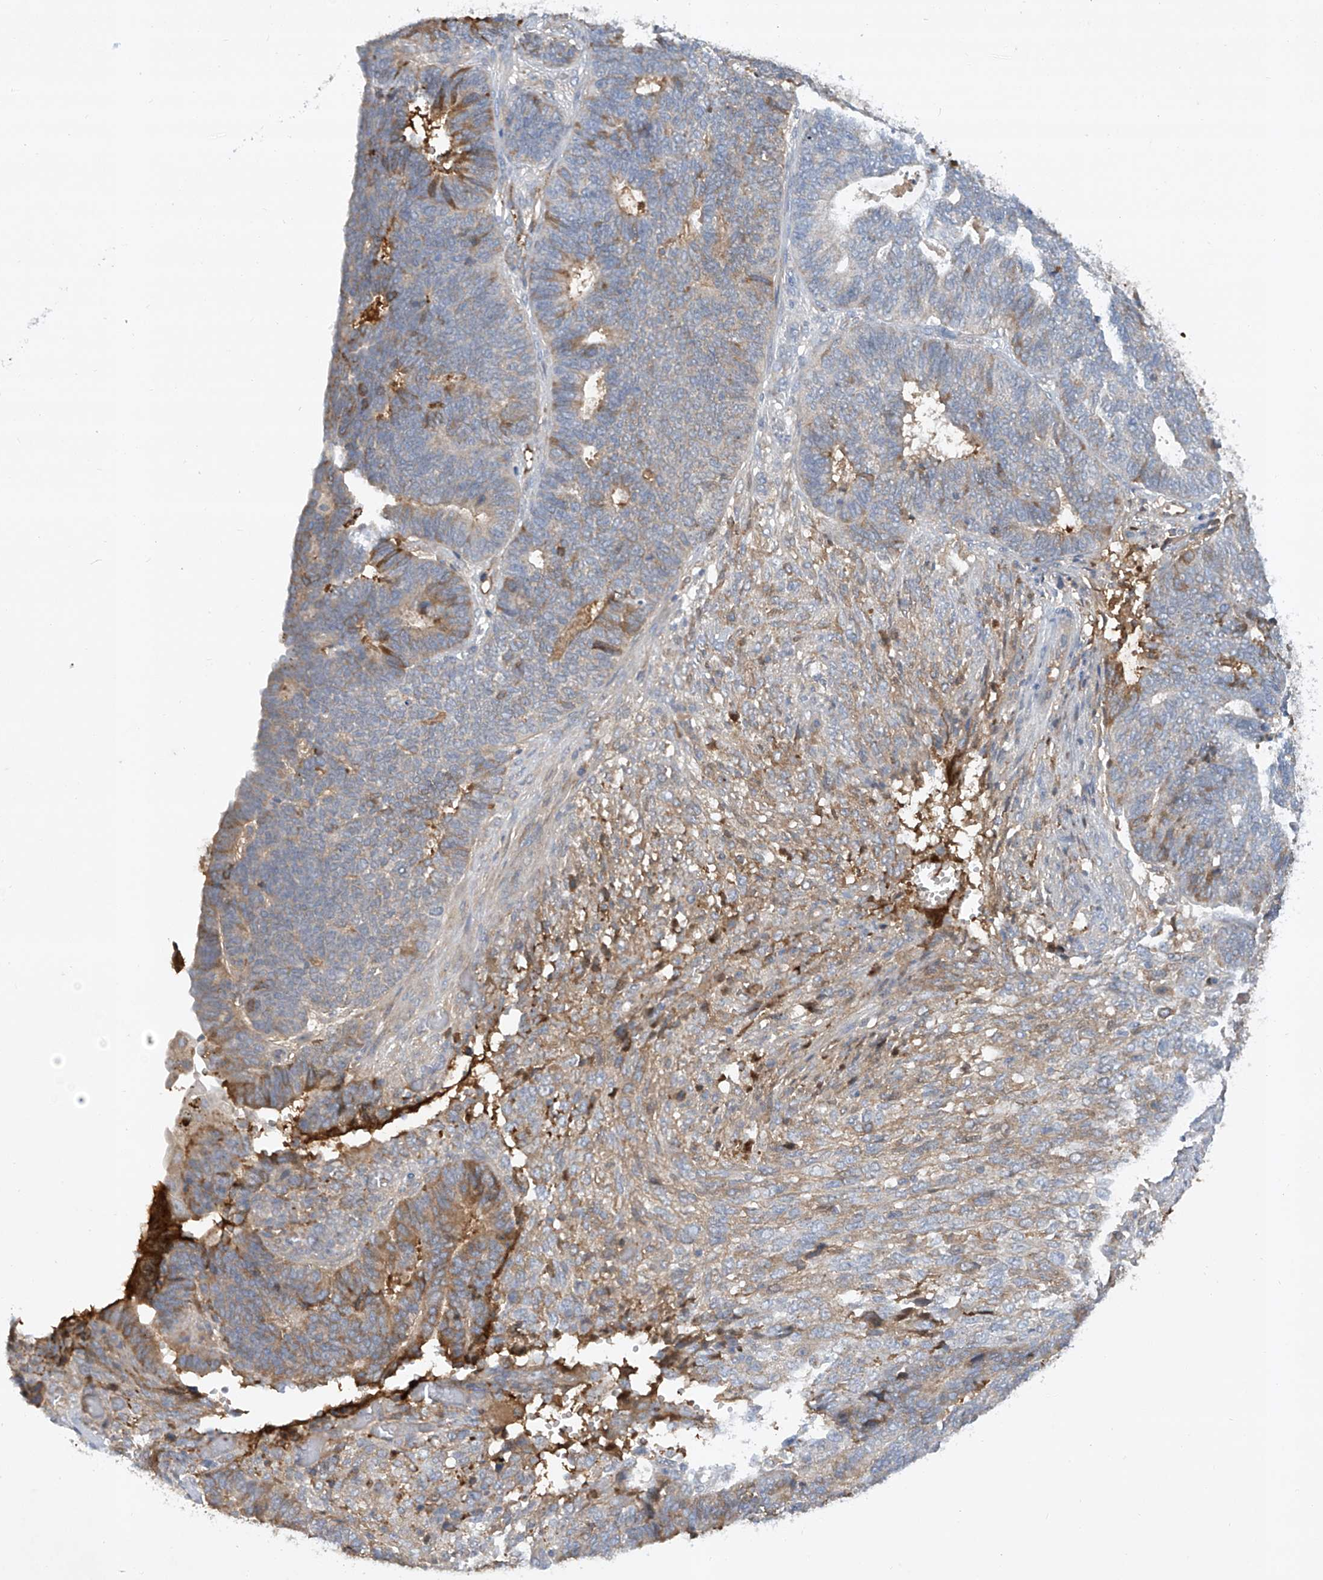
{"staining": {"intensity": "weak", "quantity": "<25%", "location": "cytoplasmic/membranous"}, "tissue": "endometrial cancer", "cell_type": "Tumor cells", "image_type": "cancer", "snomed": [{"axis": "morphology", "description": "Adenocarcinoma, NOS"}, {"axis": "topography", "description": "Endometrium"}], "caption": "Immunohistochemical staining of endometrial cancer displays no significant positivity in tumor cells. The staining is performed using DAB (3,3'-diaminobenzidine) brown chromogen with nuclei counter-stained in using hematoxylin.", "gene": "HAS3", "patient": {"sex": "female", "age": 70}}